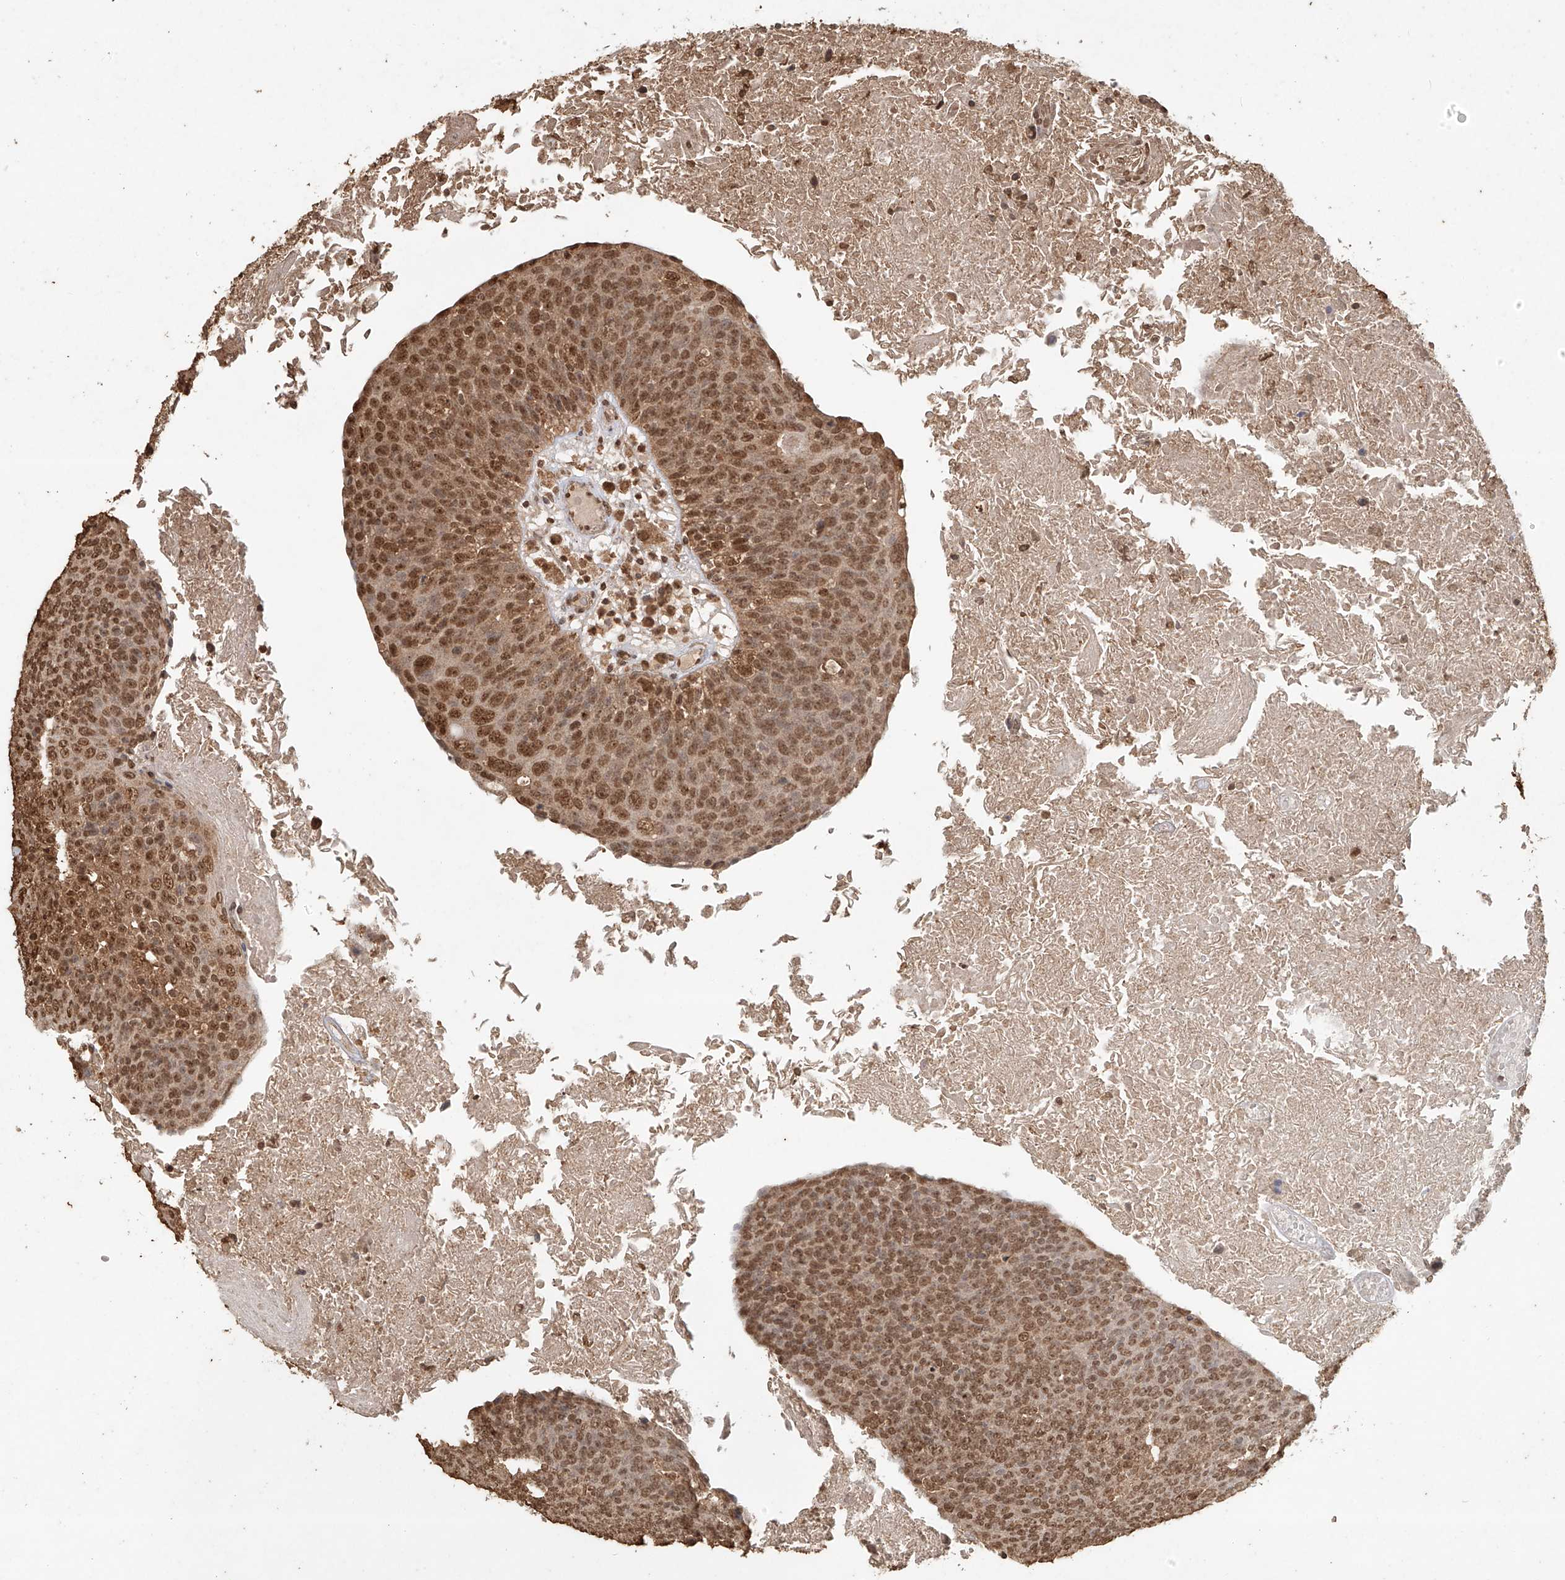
{"staining": {"intensity": "moderate", "quantity": ">75%", "location": "nuclear"}, "tissue": "head and neck cancer", "cell_type": "Tumor cells", "image_type": "cancer", "snomed": [{"axis": "morphology", "description": "Squamous cell carcinoma, NOS"}, {"axis": "morphology", "description": "Squamous cell carcinoma, metastatic, NOS"}, {"axis": "topography", "description": "Lymph node"}, {"axis": "topography", "description": "Head-Neck"}], "caption": "Immunohistochemical staining of human head and neck cancer exhibits moderate nuclear protein positivity in approximately >75% of tumor cells. The staining was performed using DAB (3,3'-diaminobenzidine) to visualize the protein expression in brown, while the nuclei were stained in blue with hematoxylin (Magnification: 20x).", "gene": "TIGAR", "patient": {"sex": "male", "age": 62}}